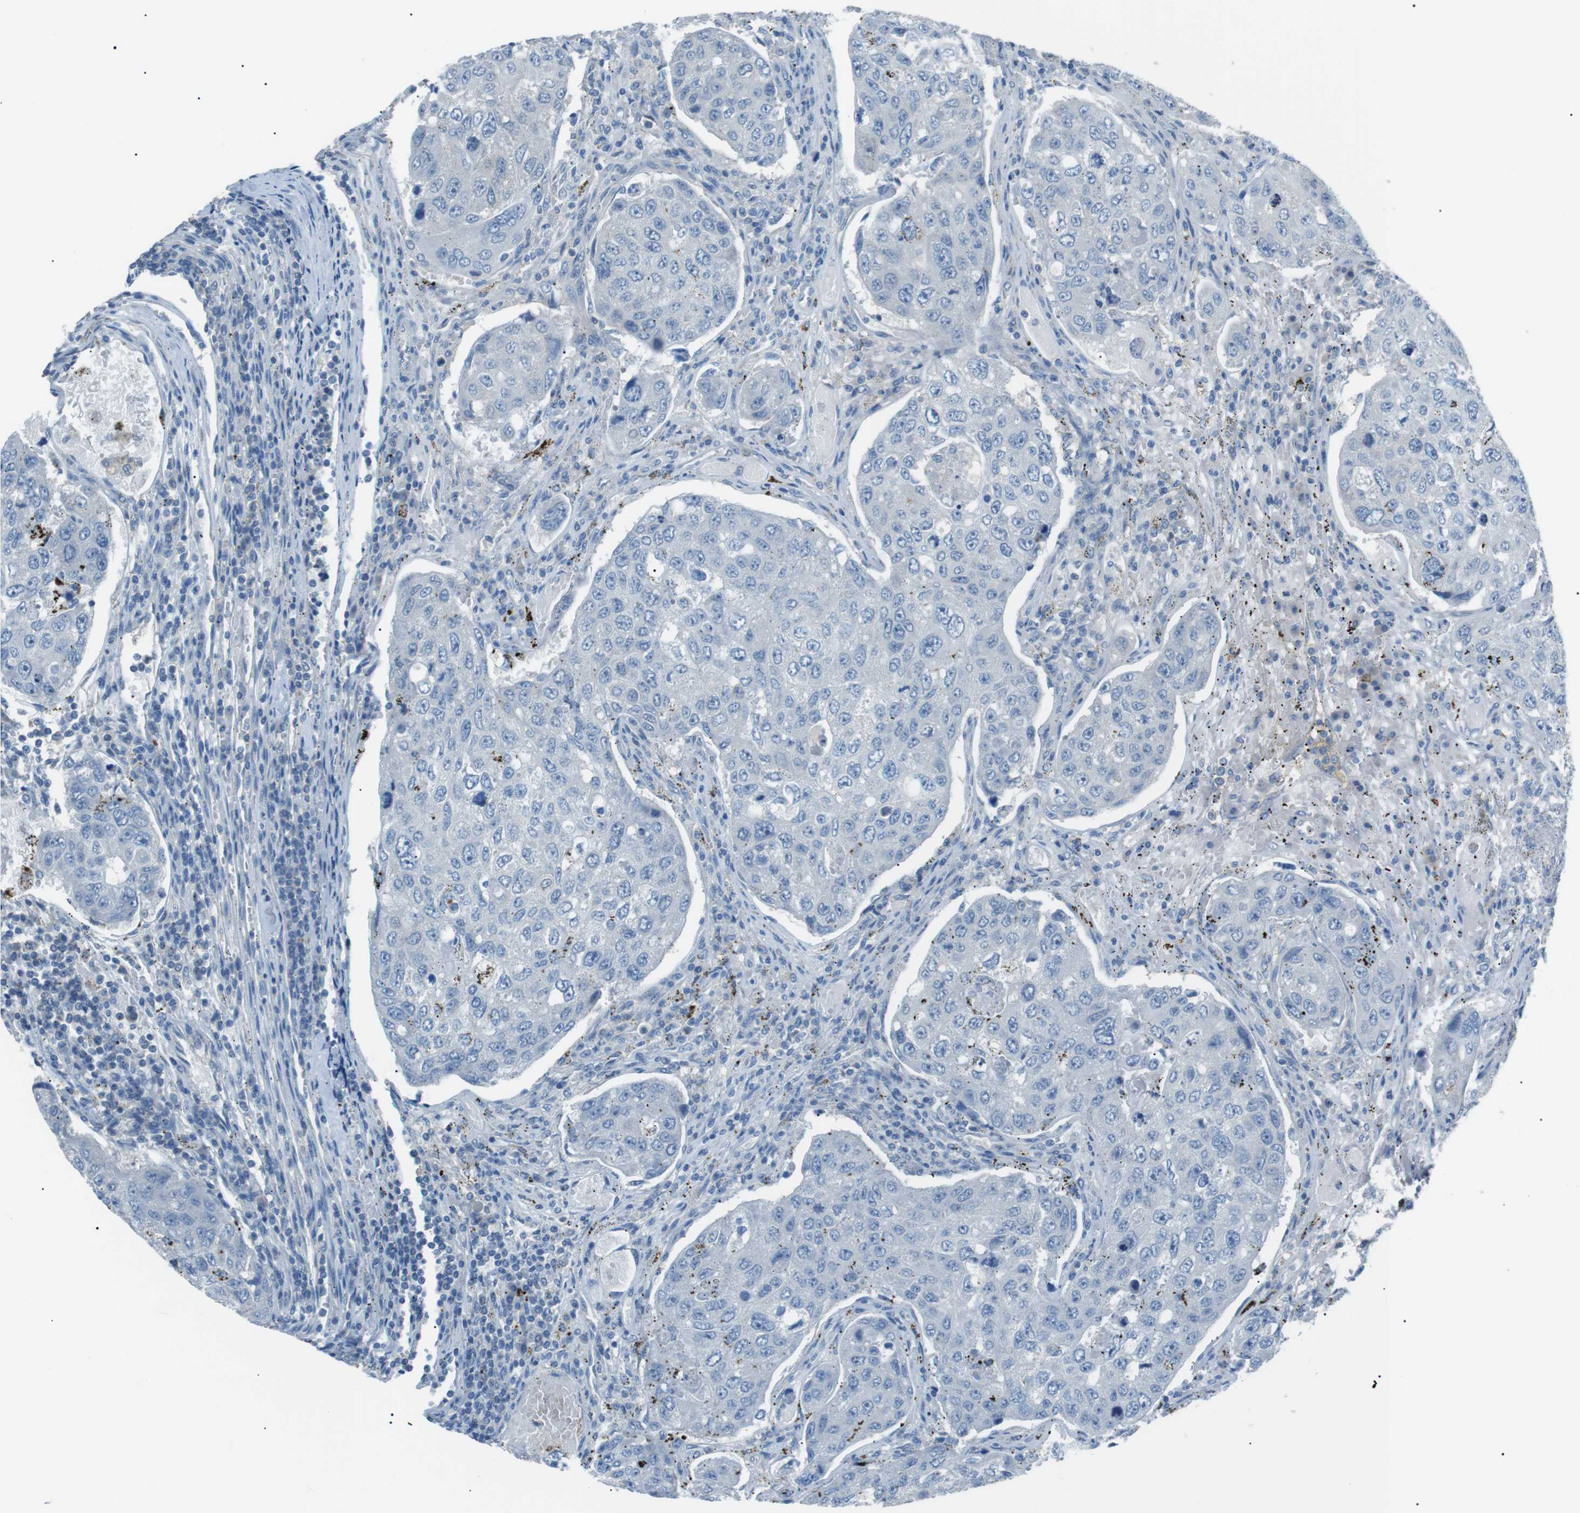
{"staining": {"intensity": "negative", "quantity": "none", "location": "none"}, "tissue": "urothelial cancer", "cell_type": "Tumor cells", "image_type": "cancer", "snomed": [{"axis": "morphology", "description": "Urothelial carcinoma, High grade"}, {"axis": "topography", "description": "Lymph node"}, {"axis": "topography", "description": "Urinary bladder"}], "caption": "Tumor cells show no significant protein staining in urothelial cancer.", "gene": "CDH26", "patient": {"sex": "male", "age": 51}}